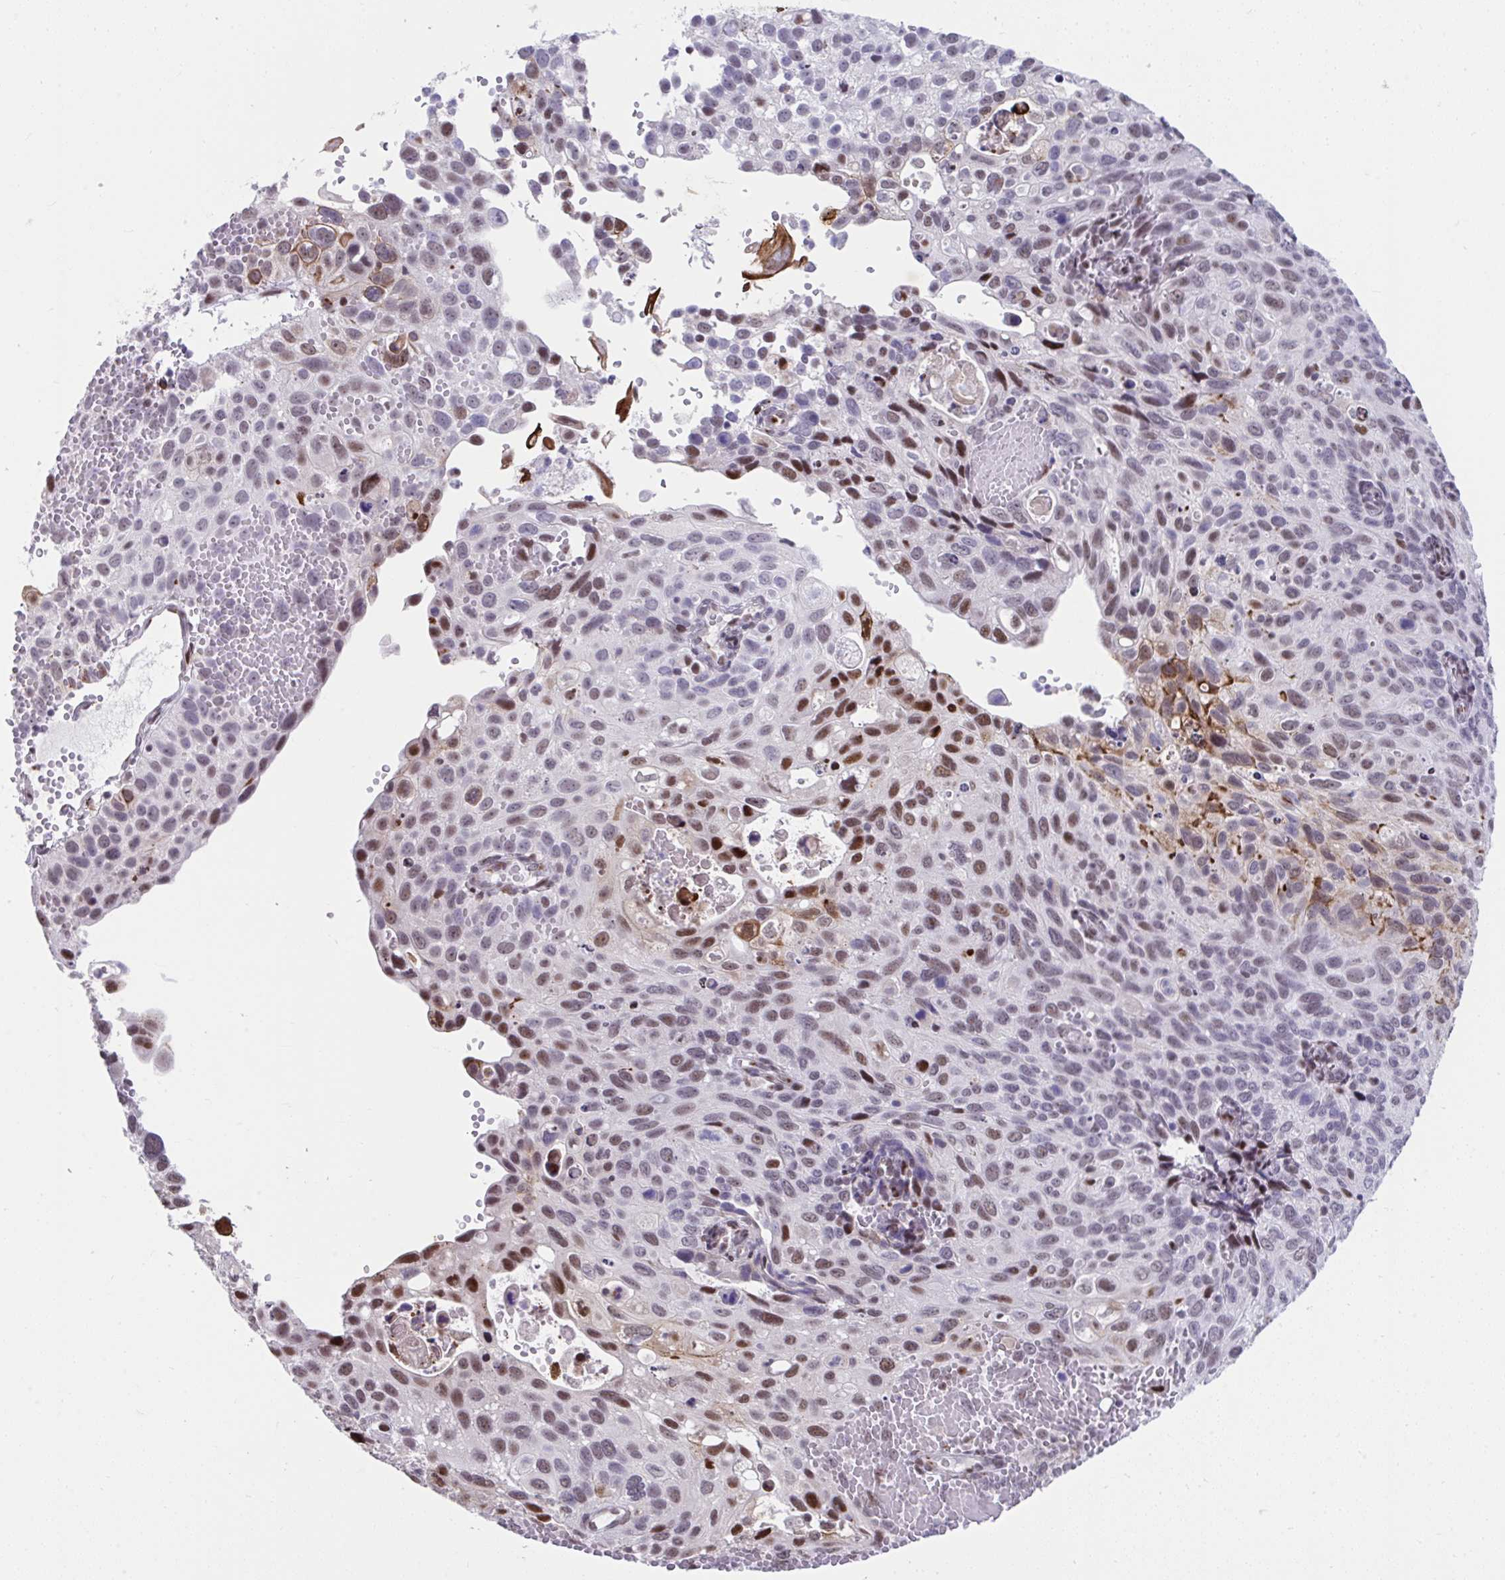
{"staining": {"intensity": "moderate", "quantity": "25%-75%", "location": "nuclear"}, "tissue": "cervical cancer", "cell_type": "Tumor cells", "image_type": "cancer", "snomed": [{"axis": "morphology", "description": "Squamous cell carcinoma, NOS"}, {"axis": "topography", "description": "Cervix"}], "caption": "Protein staining demonstrates moderate nuclear positivity in approximately 25%-75% of tumor cells in cervical cancer. Nuclei are stained in blue.", "gene": "SLC35C2", "patient": {"sex": "female", "age": 70}}